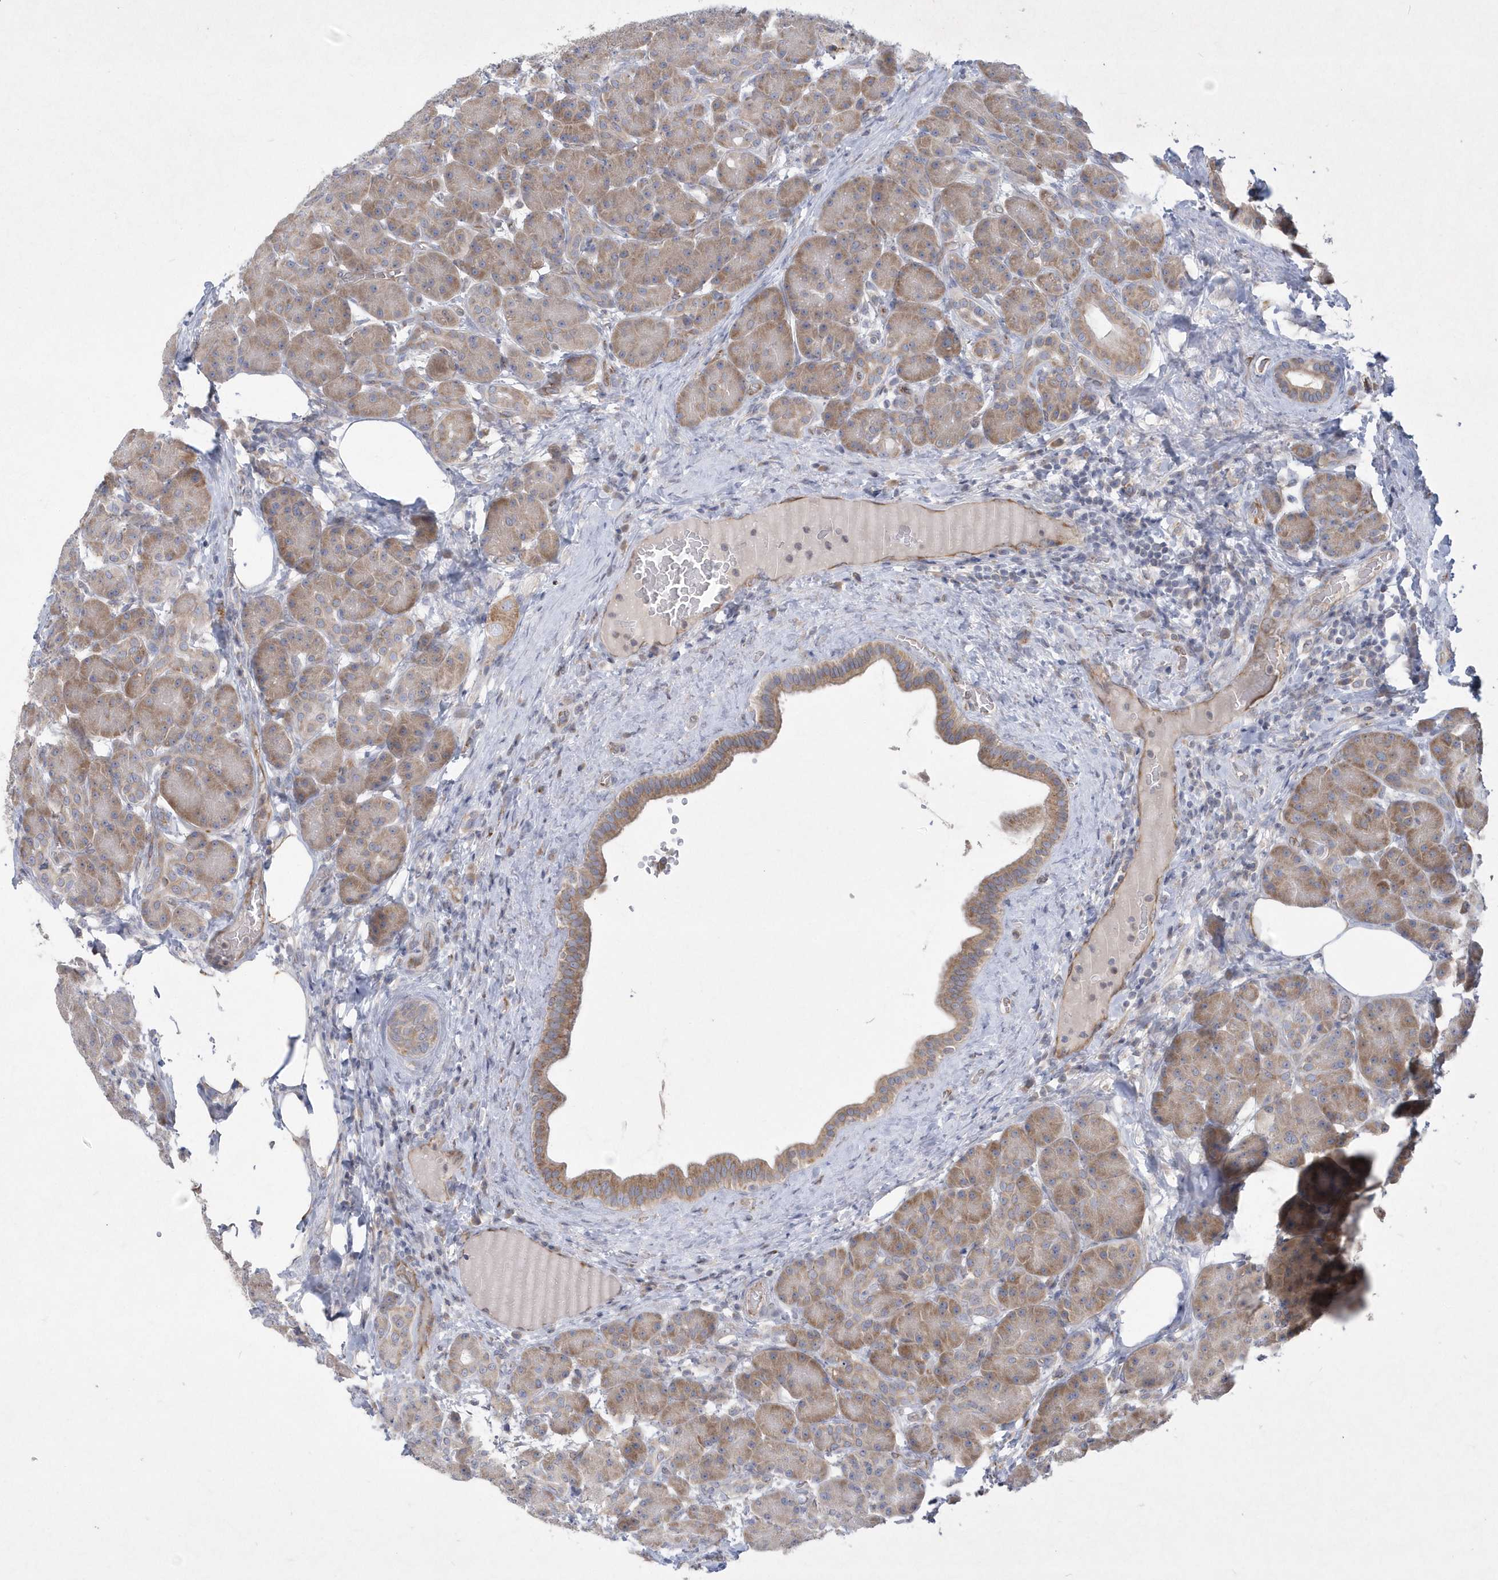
{"staining": {"intensity": "moderate", "quantity": ">75%", "location": "cytoplasmic/membranous"}, "tissue": "pancreas", "cell_type": "Exocrine glandular cells", "image_type": "normal", "snomed": [{"axis": "morphology", "description": "Normal tissue, NOS"}, {"axis": "topography", "description": "Pancreas"}], "caption": "Brown immunohistochemical staining in benign human pancreas shows moderate cytoplasmic/membranous staining in about >75% of exocrine glandular cells.", "gene": "DGAT1", "patient": {"sex": "male", "age": 63}}